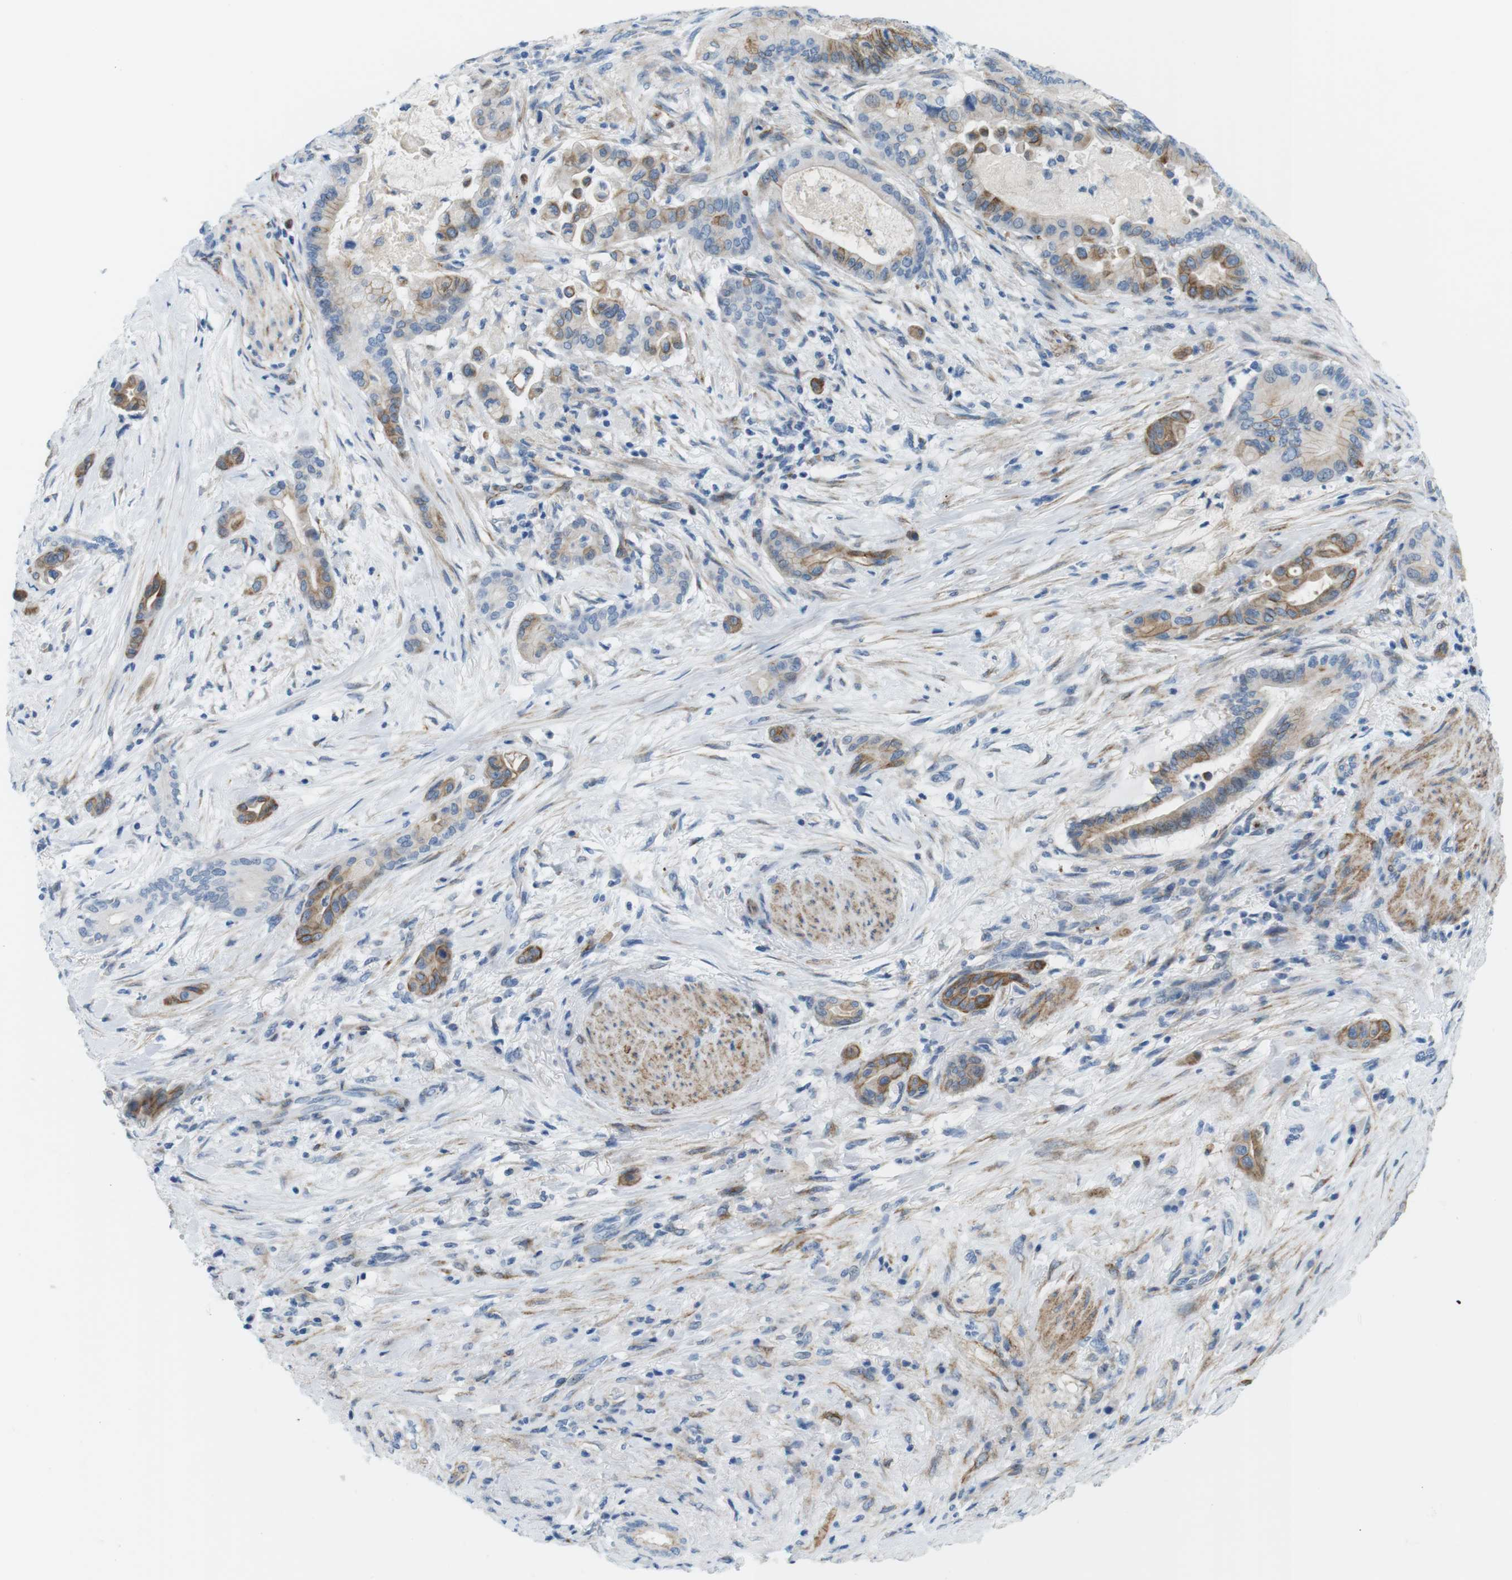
{"staining": {"intensity": "moderate", "quantity": "<25%", "location": "cytoplasmic/membranous"}, "tissue": "pancreatic cancer", "cell_type": "Tumor cells", "image_type": "cancer", "snomed": [{"axis": "morphology", "description": "Normal tissue, NOS"}, {"axis": "morphology", "description": "Adenocarcinoma, NOS"}, {"axis": "topography", "description": "Pancreas"}], "caption": "Pancreatic cancer (adenocarcinoma) was stained to show a protein in brown. There is low levels of moderate cytoplasmic/membranous expression in about <25% of tumor cells. The staining is performed using DAB (3,3'-diaminobenzidine) brown chromogen to label protein expression. The nuclei are counter-stained blue using hematoxylin.", "gene": "MYH9", "patient": {"sex": "male", "age": 63}}